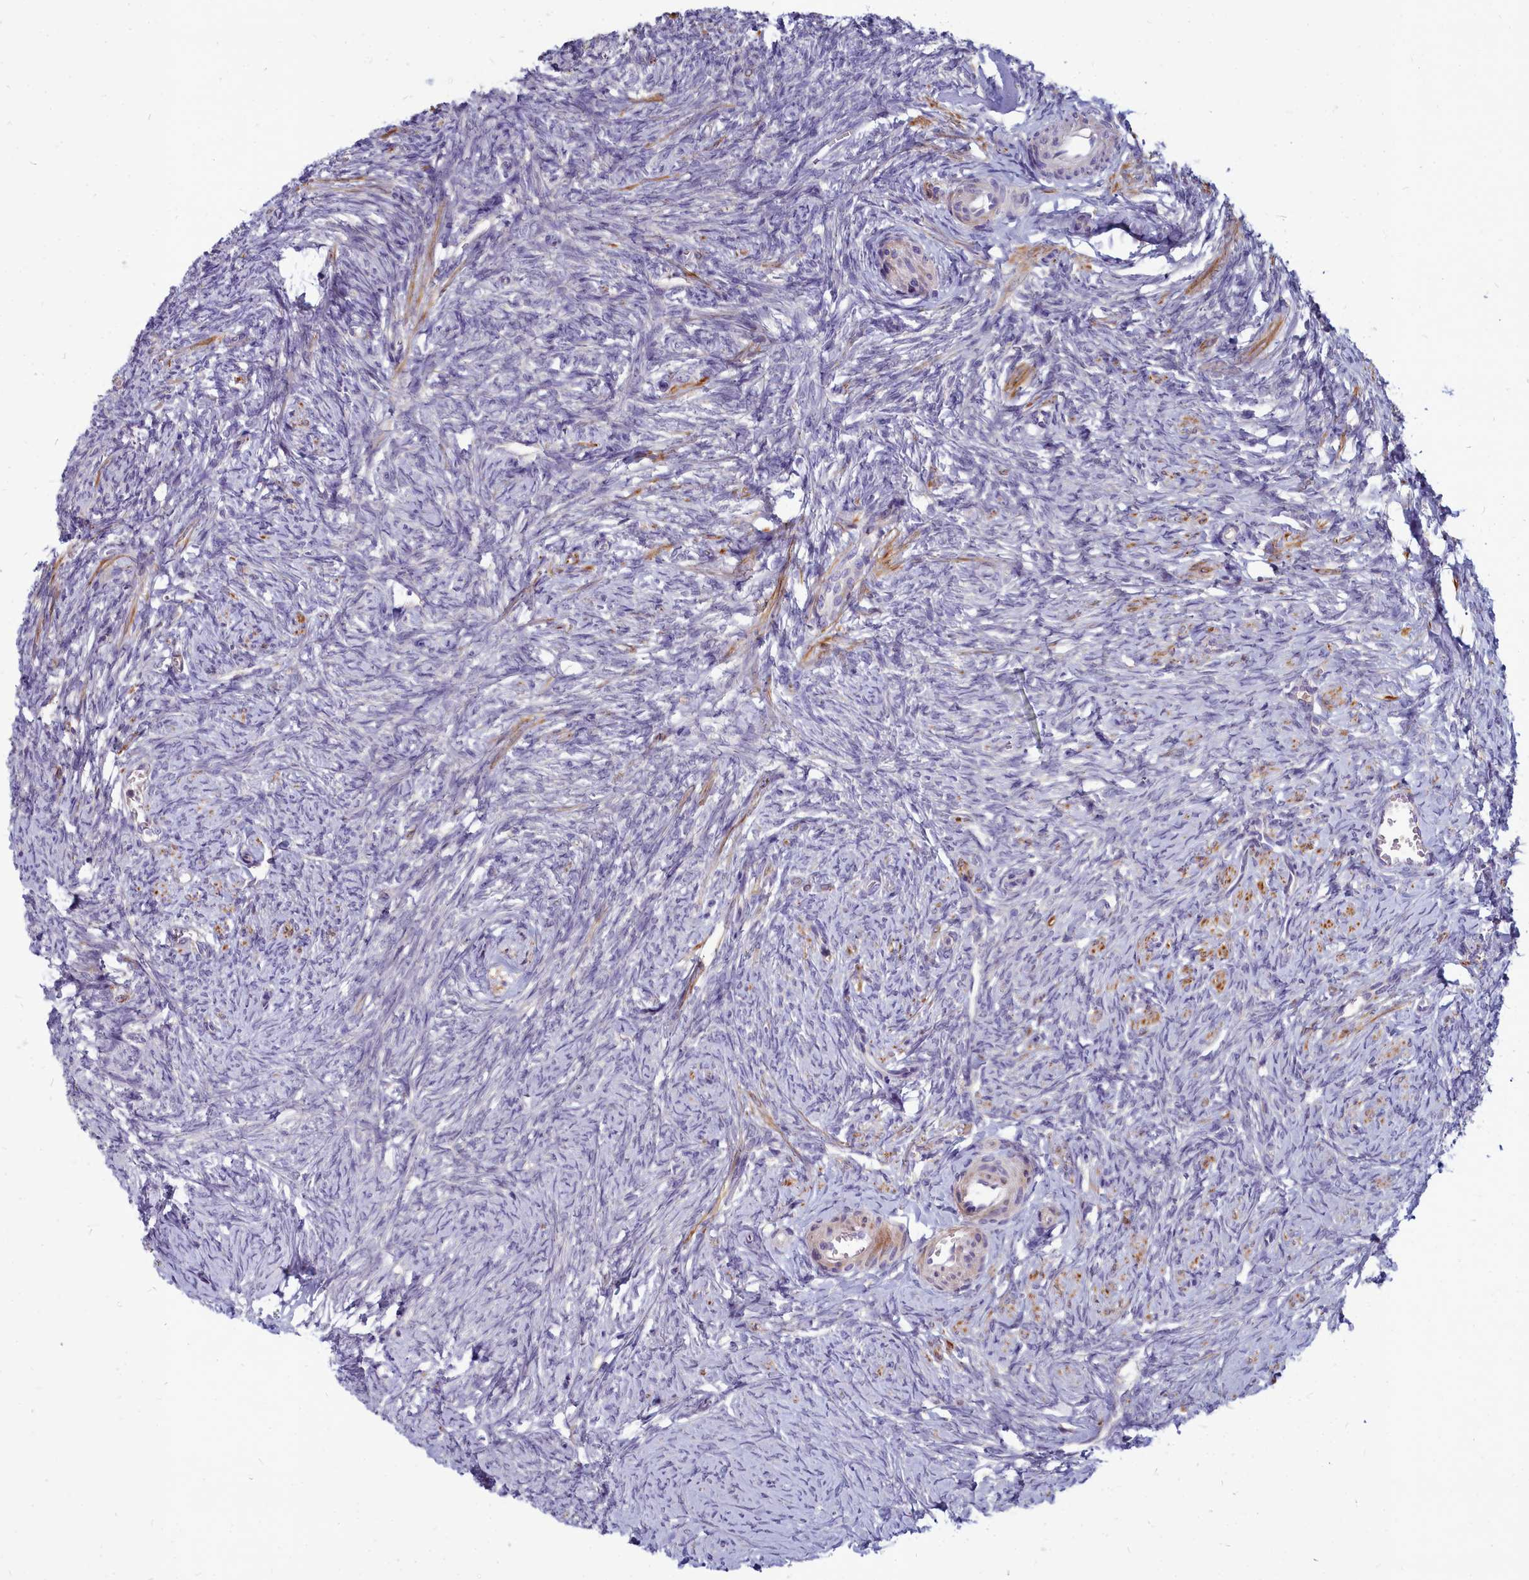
{"staining": {"intensity": "negative", "quantity": "none", "location": "none"}, "tissue": "ovary", "cell_type": "Follicle cells", "image_type": "normal", "snomed": [{"axis": "morphology", "description": "Normal tissue, NOS"}, {"axis": "topography", "description": "Ovary"}], "caption": "This is an immunohistochemistry (IHC) image of unremarkable ovary. There is no expression in follicle cells.", "gene": "SMPD4", "patient": {"sex": "female", "age": 44}}